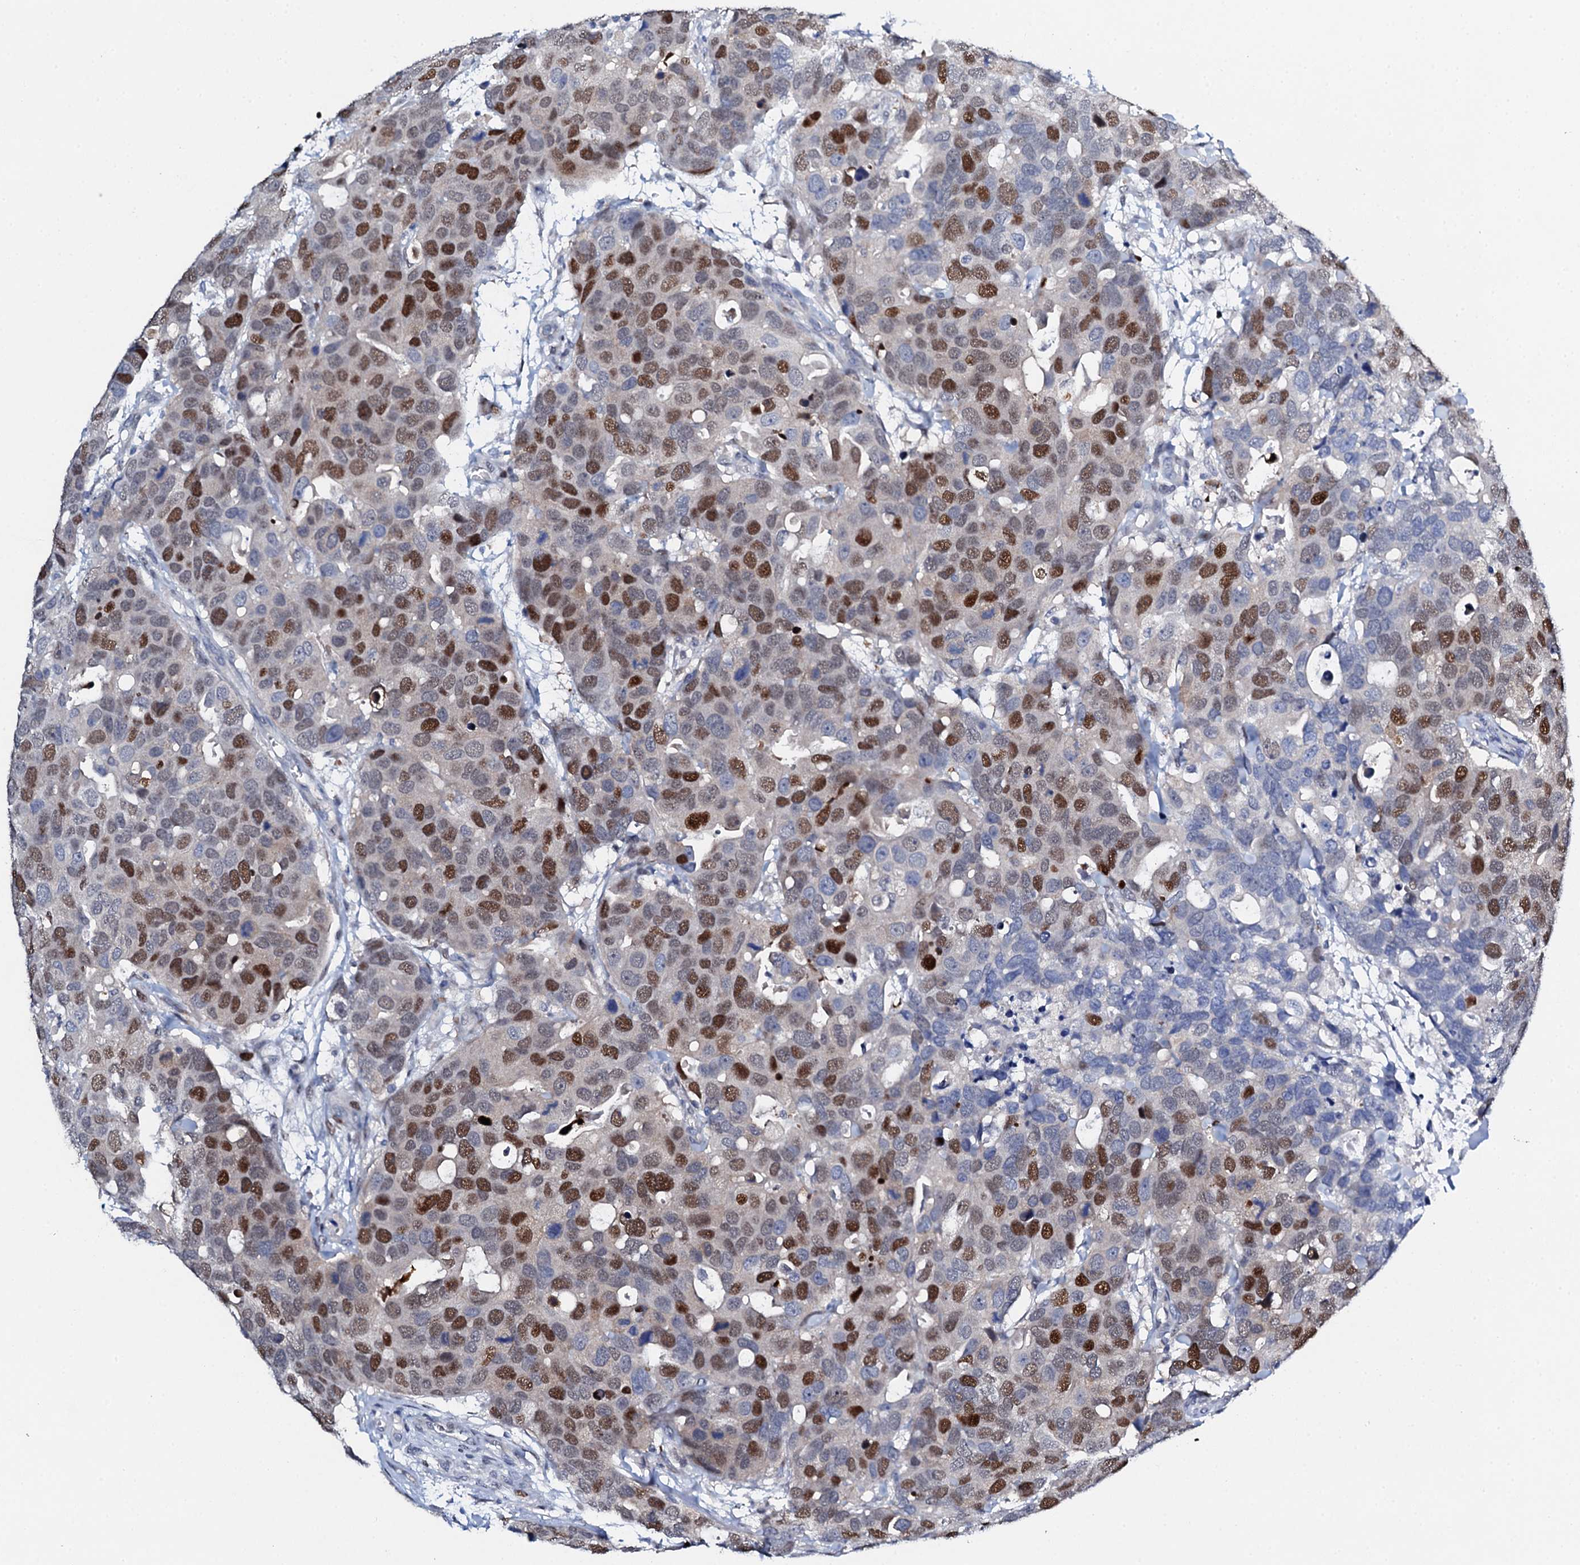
{"staining": {"intensity": "strong", "quantity": "25%-75%", "location": "nuclear"}, "tissue": "breast cancer", "cell_type": "Tumor cells", "image_type": "cancer", "snomed": [{"axis": "morphology", "description": "Duct carcinoma"}, {"axis": "topography", "description": "Breast"}], "caption": "Protein positivity by IHC demonstrates strong nuclear expression in about 25%-75% of tumor cells in breast cancer (infiltrating ductal carcinoma).", "gene": "NUDT13", "patient": {"sex": "female", "age": 83}}